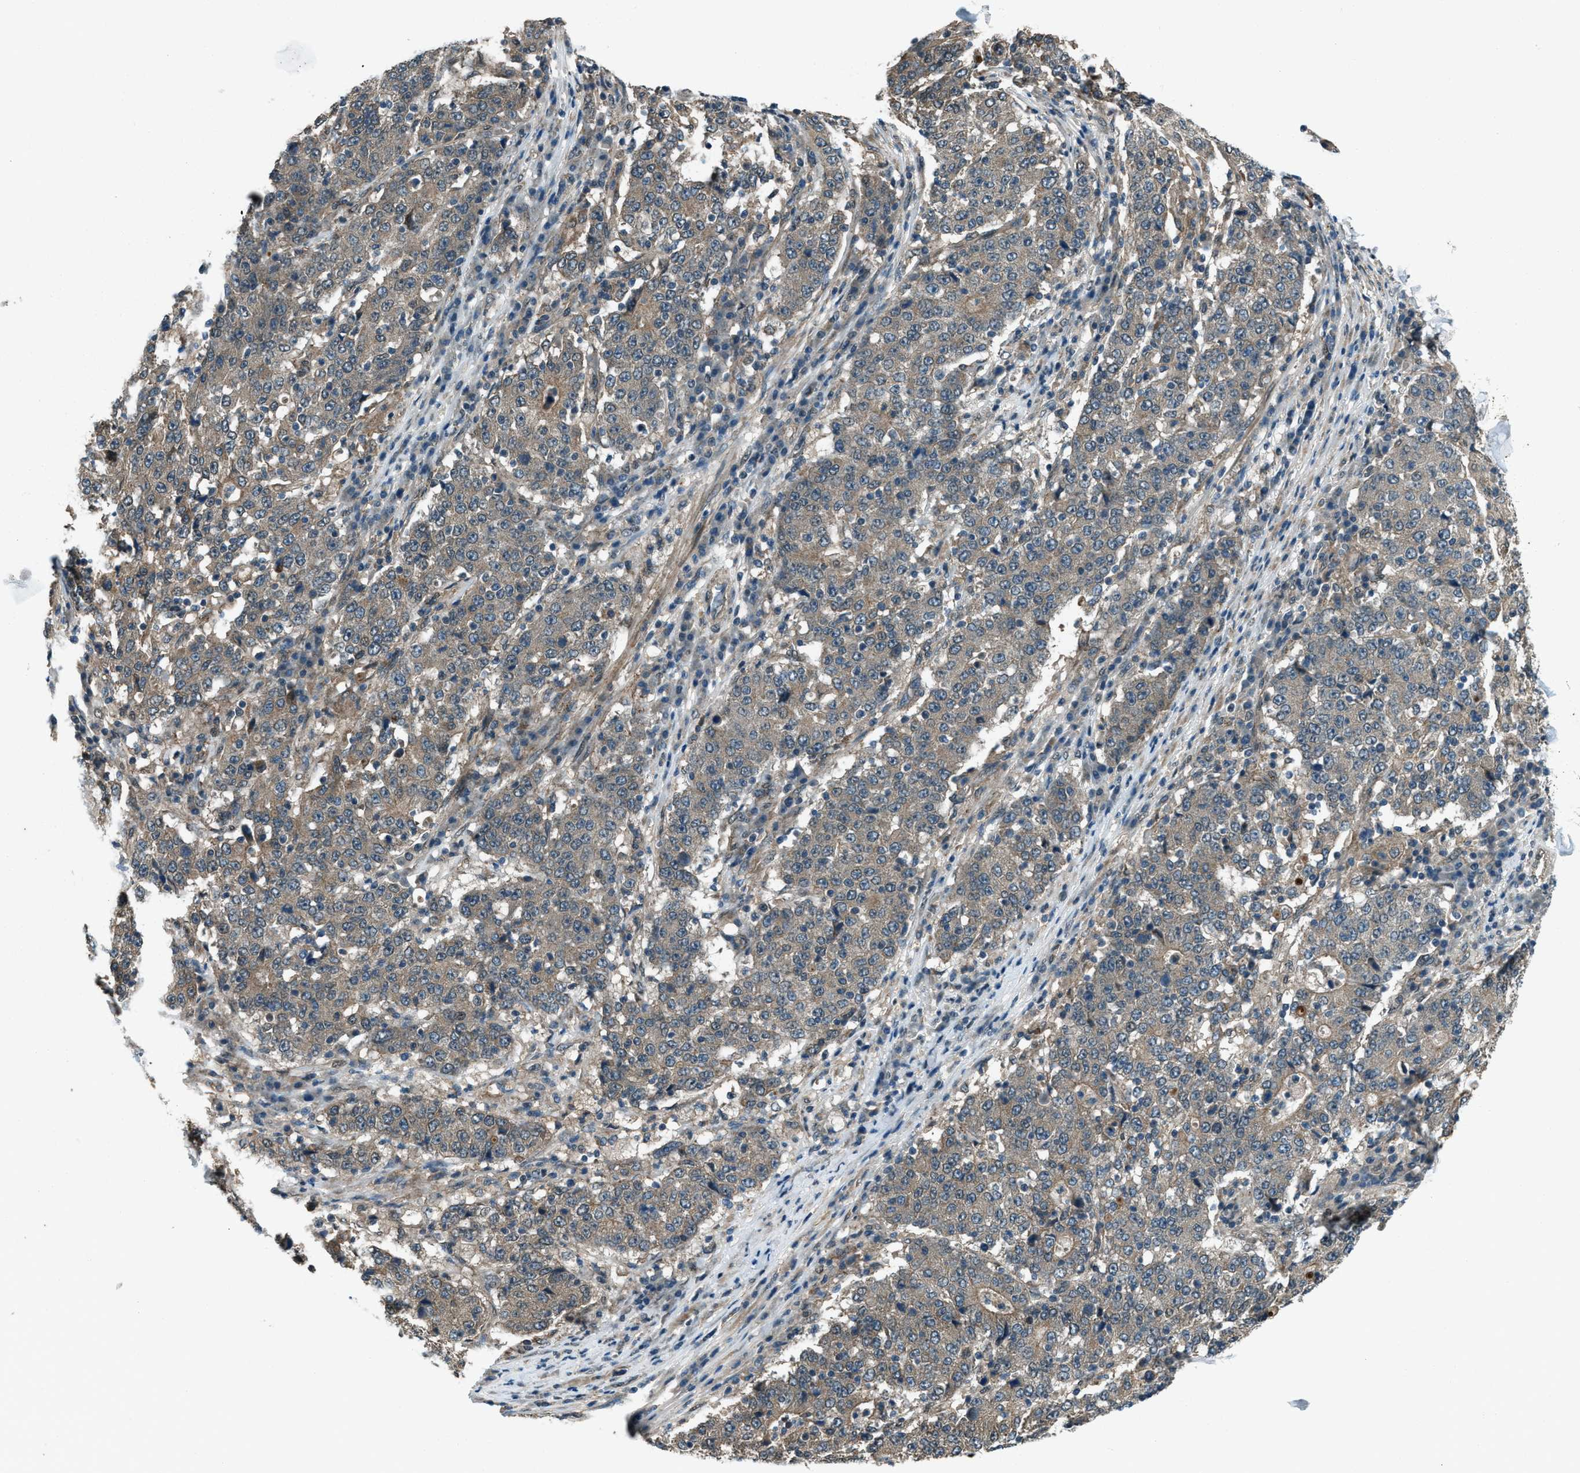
{"staining": {"intensity": "weak", "quantity": ">75%", "location": "cytoplasmic/membranous"}, "tissue": "stomach cancer", "cell_type": "Tumor cells", "image_type": "cancer", "snomed": [{"axis": "morphology", "description": "Adenocarcinoma, NOS"}, {"axis": "topography", "description": "Stomach"}], "caption": "Protein expression analysis of human adenocarcinoma (stomach) reveals weak cytoplasmic/membranous staining in approximately >75% of tumor cells.", "gene": "SVIL", "patient": {"sex": "male", "age": 59}}